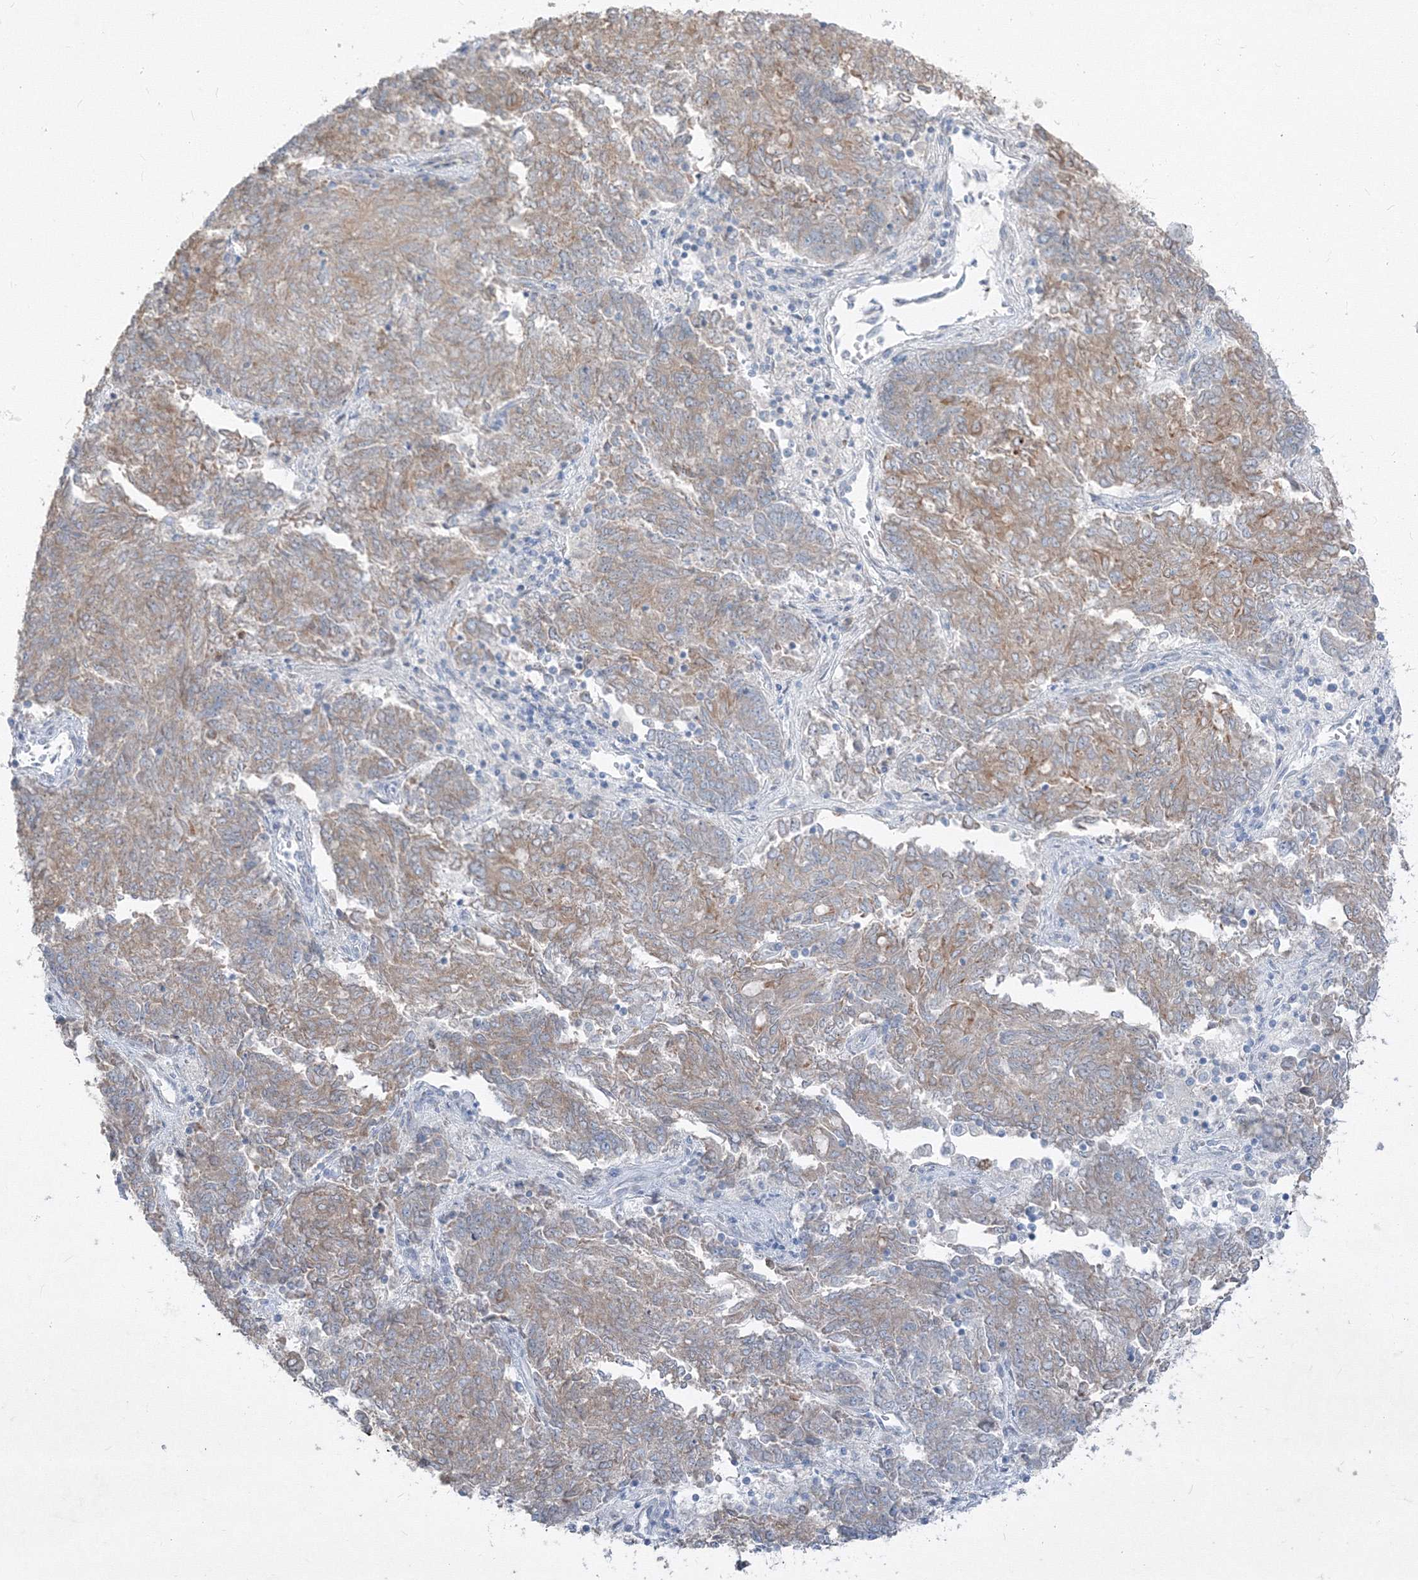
{"staining": {"intensity": "weak", "quantity": ">75%", "location": "cytoplasmic/membranous"}, "tissue": "endometrial cancer", "cell_type": "Tumor cells", "image_type": "cancer", "snomed": [{"axis": "morphology", "description": "Adenocarcinoma, NOS"}, {"axis": "topography", "description": "Endometrium"}], "caption": "Endometrial adenocarcinoma tissue exhibits weak cytoplasmic/membranous expression in about >75% of tumor cells Using DAB (brown) and hematoxylin (blue) stains, captured at high magnification using brightfield microscopy.", "gene": "IFNAR1", "patient": {"sex": "female", "age": 80}}